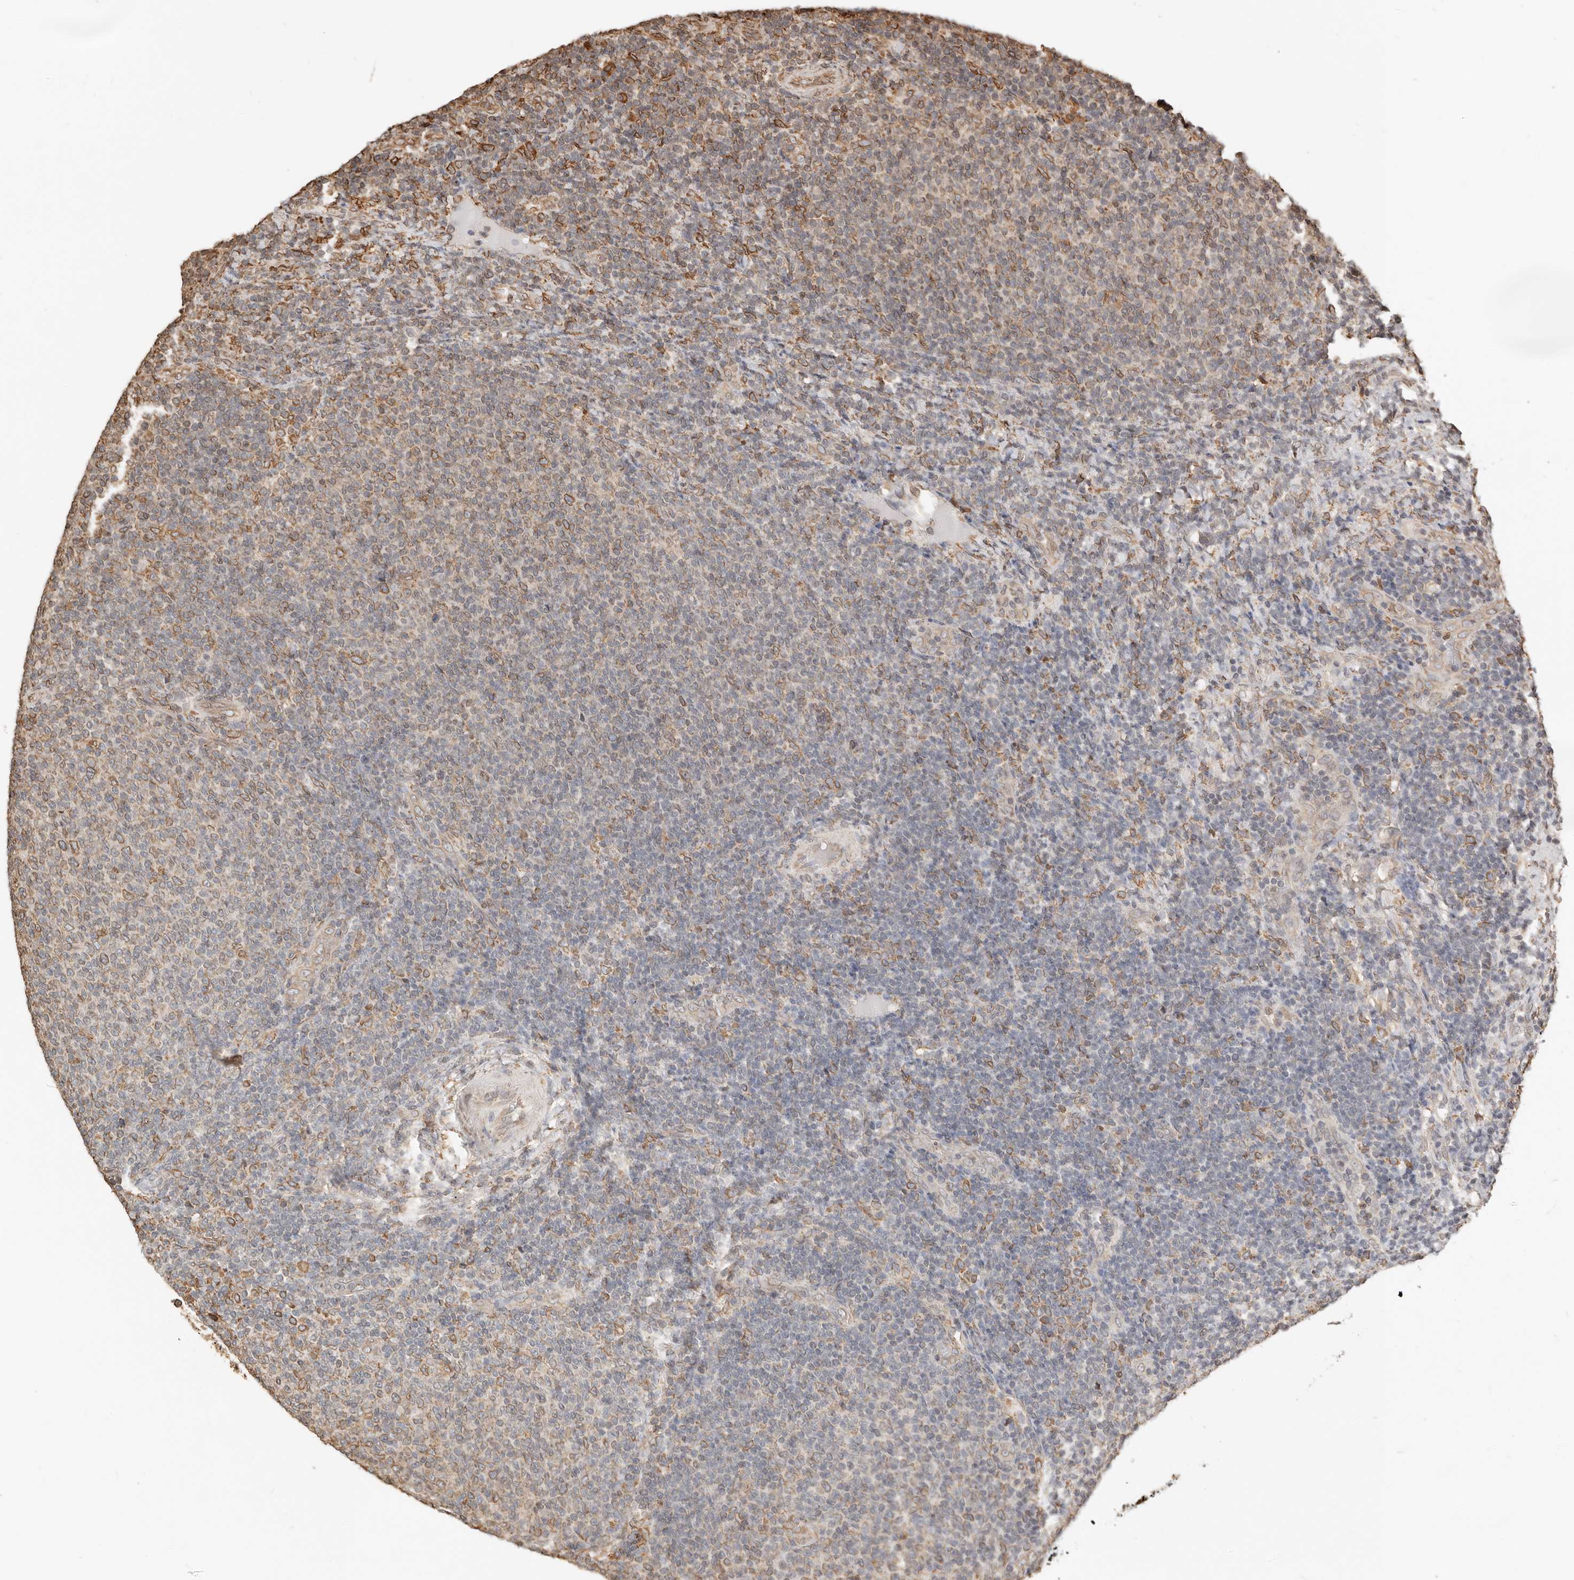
{"staining": {"intensity": "moderate", "quantity": "<25%", "location": "cytoplasmic/membranous"}, "tissue": "lymphoma", "cell_type": "Tumor cells", "image_type": "cancer", "snomed": [{"axis": "morphology", "description": "Malignant lymphoma, non-Hodgkin's type, Low grade"}, {"axis": "topography", "description": "Lymph node"}], "caption": "The histopathology image demonstrates immunohistochemical staining of malignant lymphoma, non-Hodgkin's type (low-grade). There is moderate cytoplasmic/membranous positivity is present in about <25% of tumor cells.", "gene": "ARHGEF10L", "patient": {"sex": "male", "age": 66}}